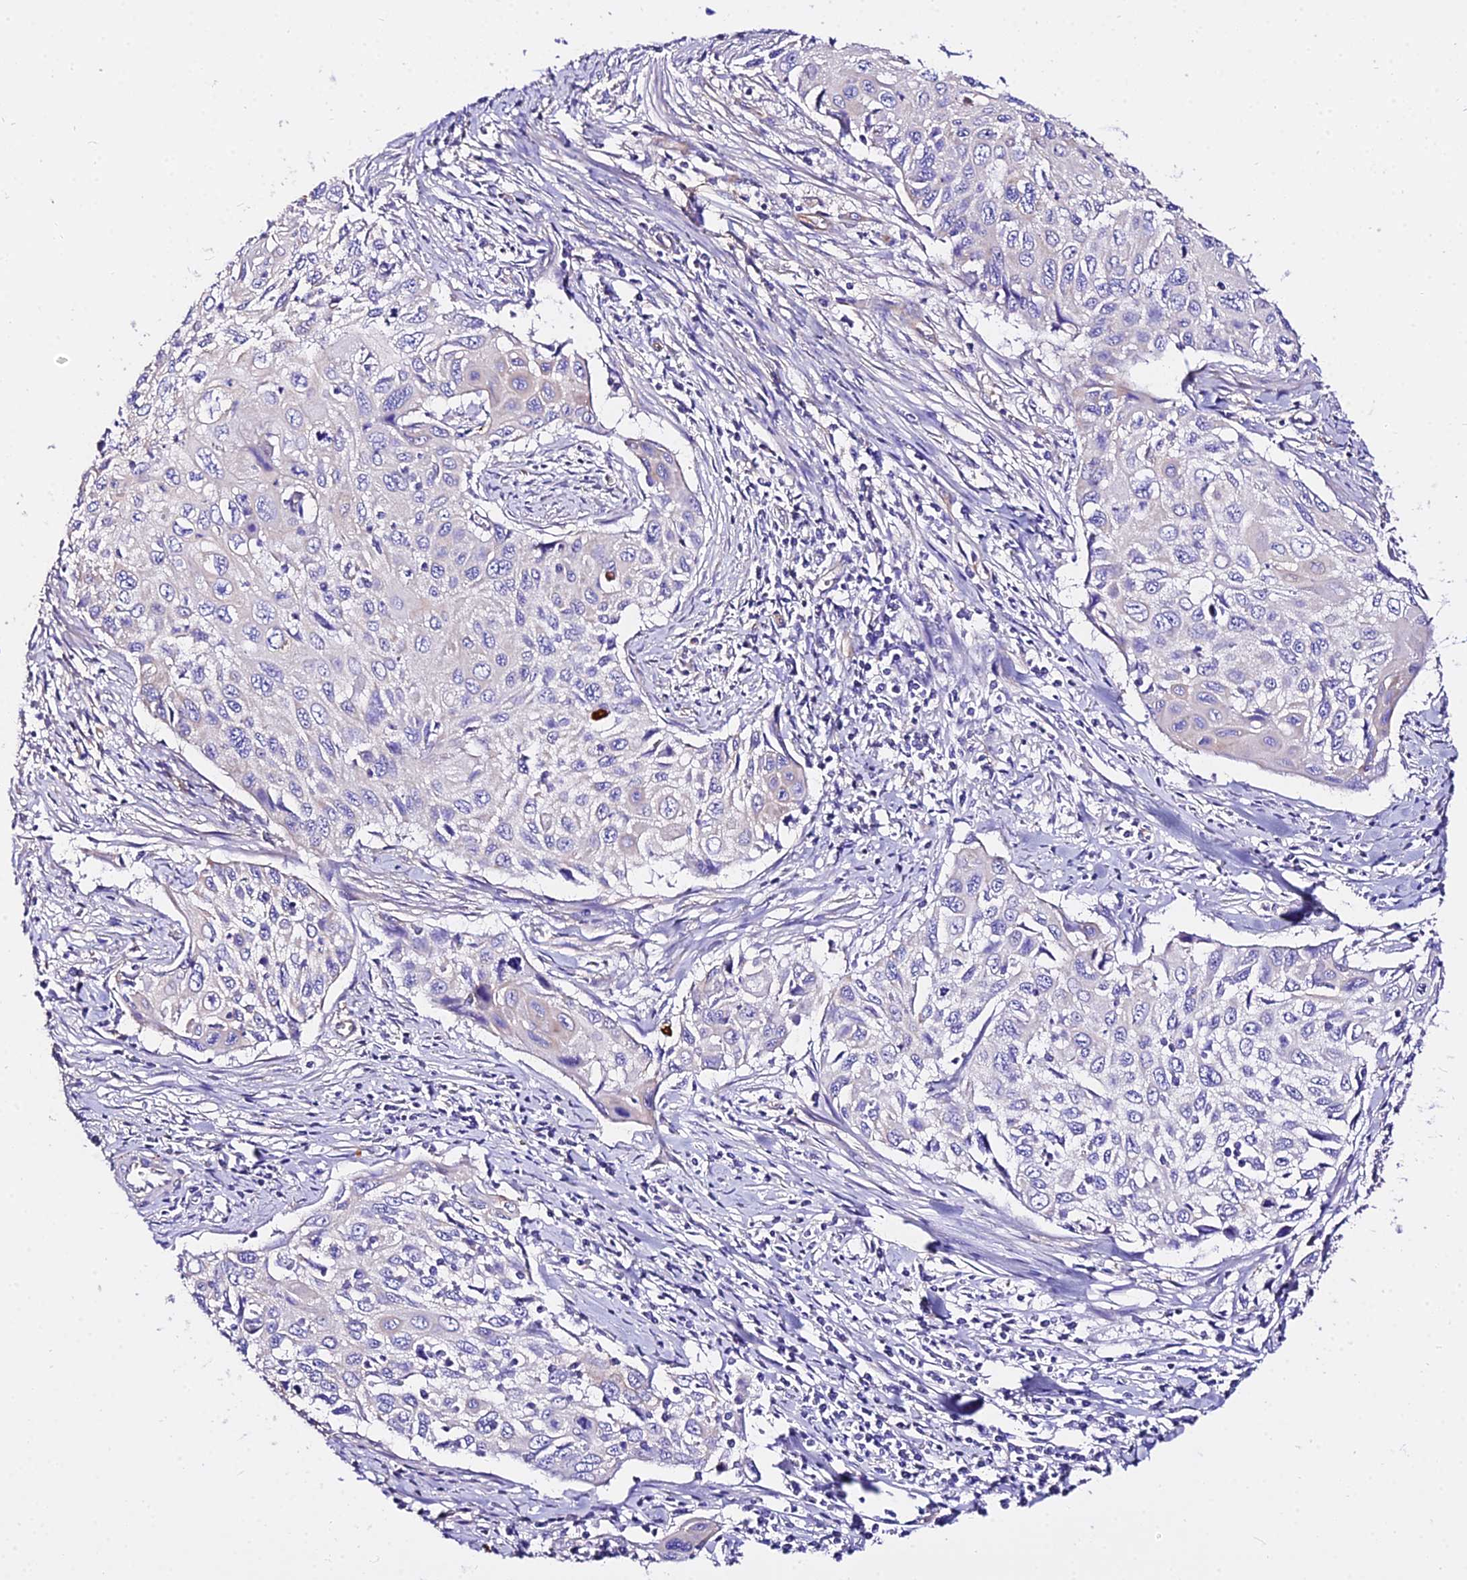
{"staining": {"intensity": "negative", "quantity": "none", "location": "none"}, "tissue": "cervical cancer", "cell_type": "Tumor cells", "image_type": "cancer", "snomed": [{"axis": "morphology", "description": "Squamous cell carcinoma, NOS"}, {"axis": "topography", "description": "Cervix"}], "caption": "A photomicrograph of human cervical cancer is negative for staining in tumor cells.", "gene": "DAW1", "patient": {"sex": "female", "age": 70}}